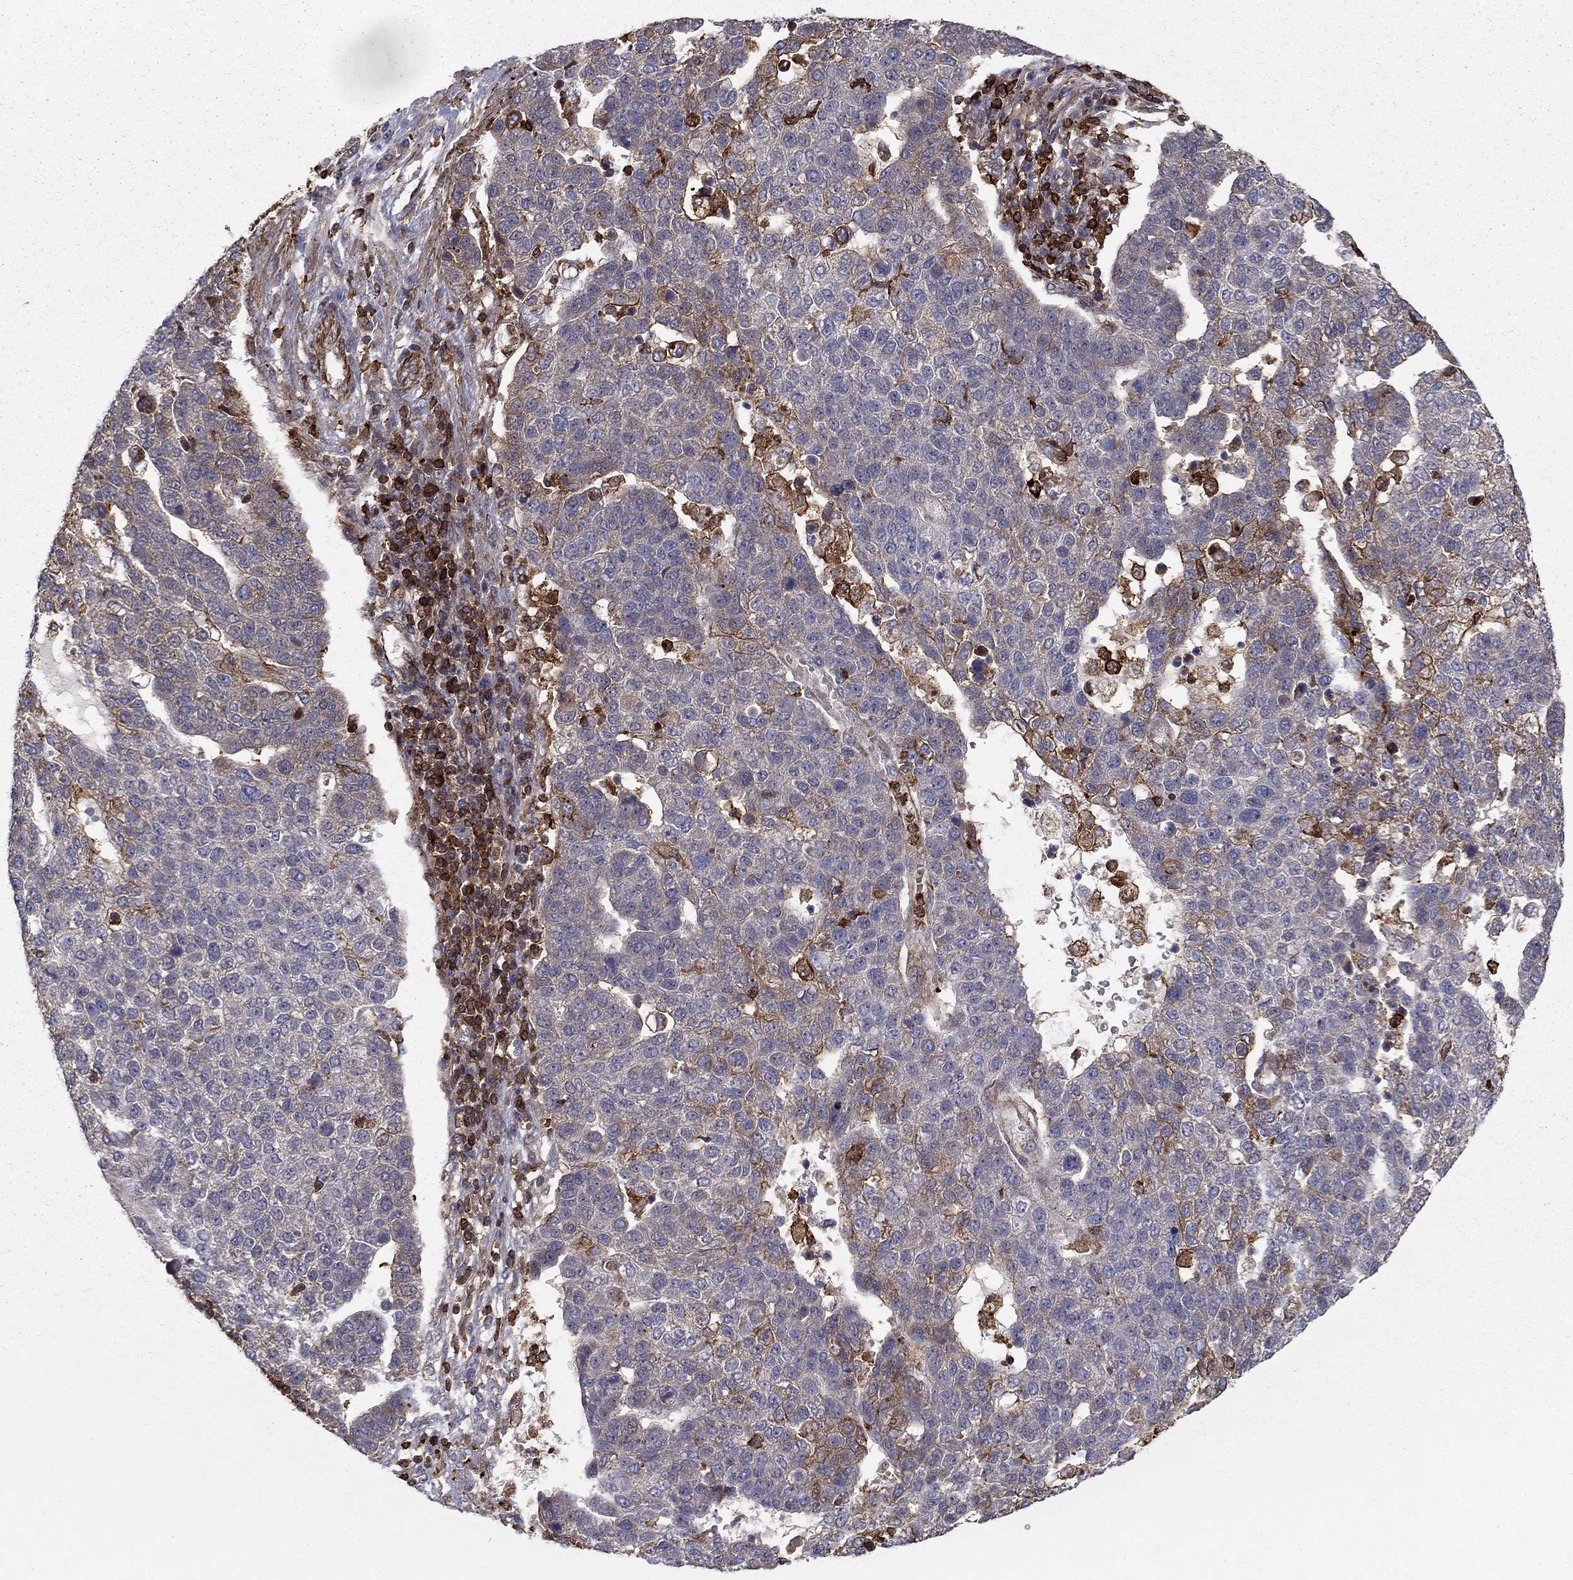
{"staining": {"intensity": "moderate", "quantity": "<25%", "location": "cytoplasmic/membranous"}, "tissue": "pancreatic cancer", "cell_type": "Tumor cells", "image_type": "cancer", "snomed": [{"axis": "morphology", "description": "Adenocarcinoma, NOS"}, {"axis": "topography", "description": "Pancreas"}], "caption": "Tumor cells reveal low levels of moderate cytoplasmic/membranous positivity in approximately <25% of cells in pancreatic cancer (adenocarcinoma).", "gene": "ADM", "patient": {"sex": "female", "age": 61}}